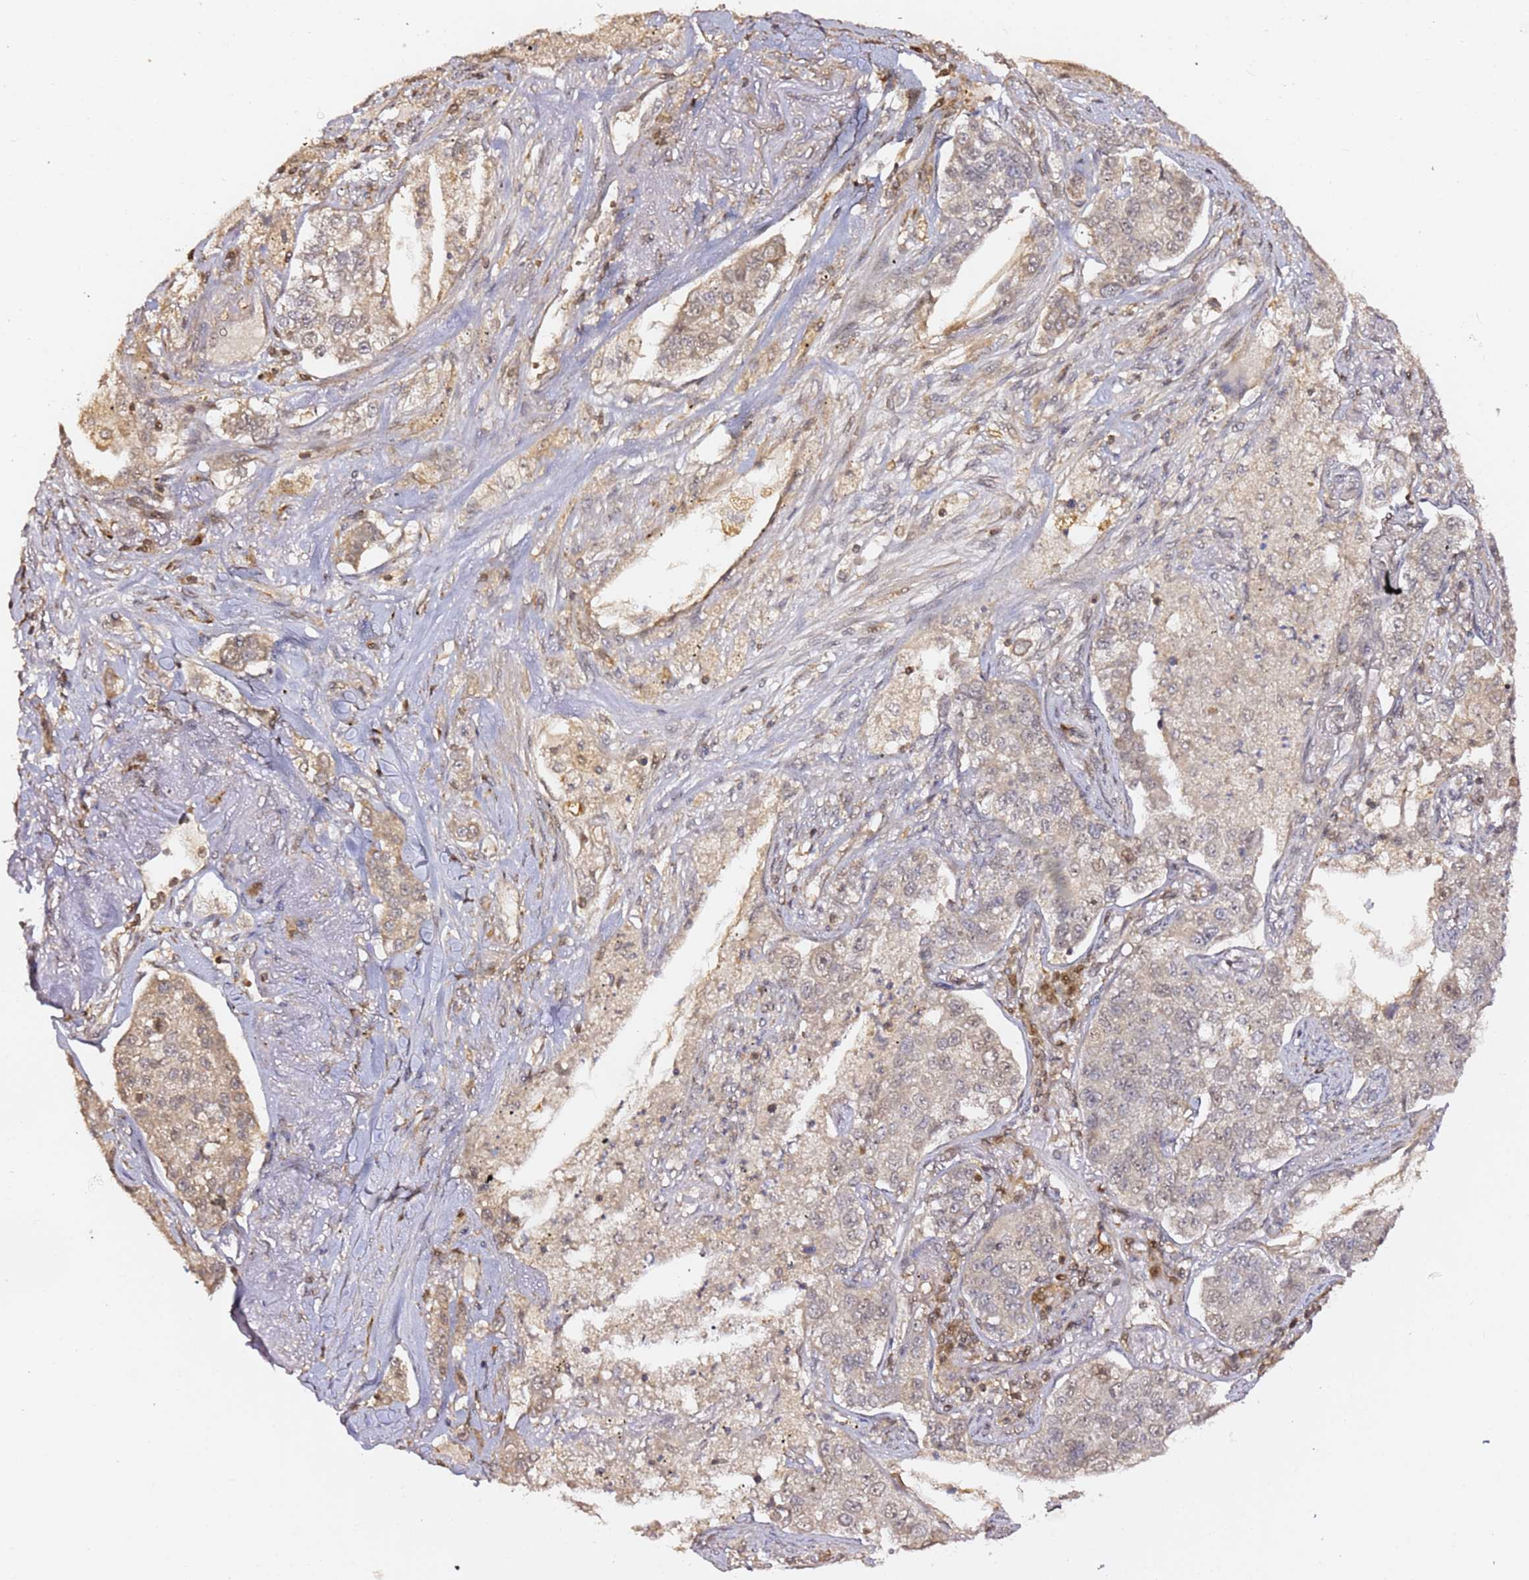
{"staining": {"intensity": "weak", "quantity": "<25%", "location": "cytoplasmic/membranous"}, "tissue": "lung cancer", "cell_type": "Tumor cells", "image_type": "cancer", "snomed": [{"axis": "morphology", "description": "Adenocarcinoma, NOS"}, {"axis": "topography", "description": "Lung"}], "caption": "Protein analysis of lung cancer (adenocarcinoma) displays no significant staining in tumor cells.", "gene": "OR5V1", "patient": {"sex": "male", "age": 49}}